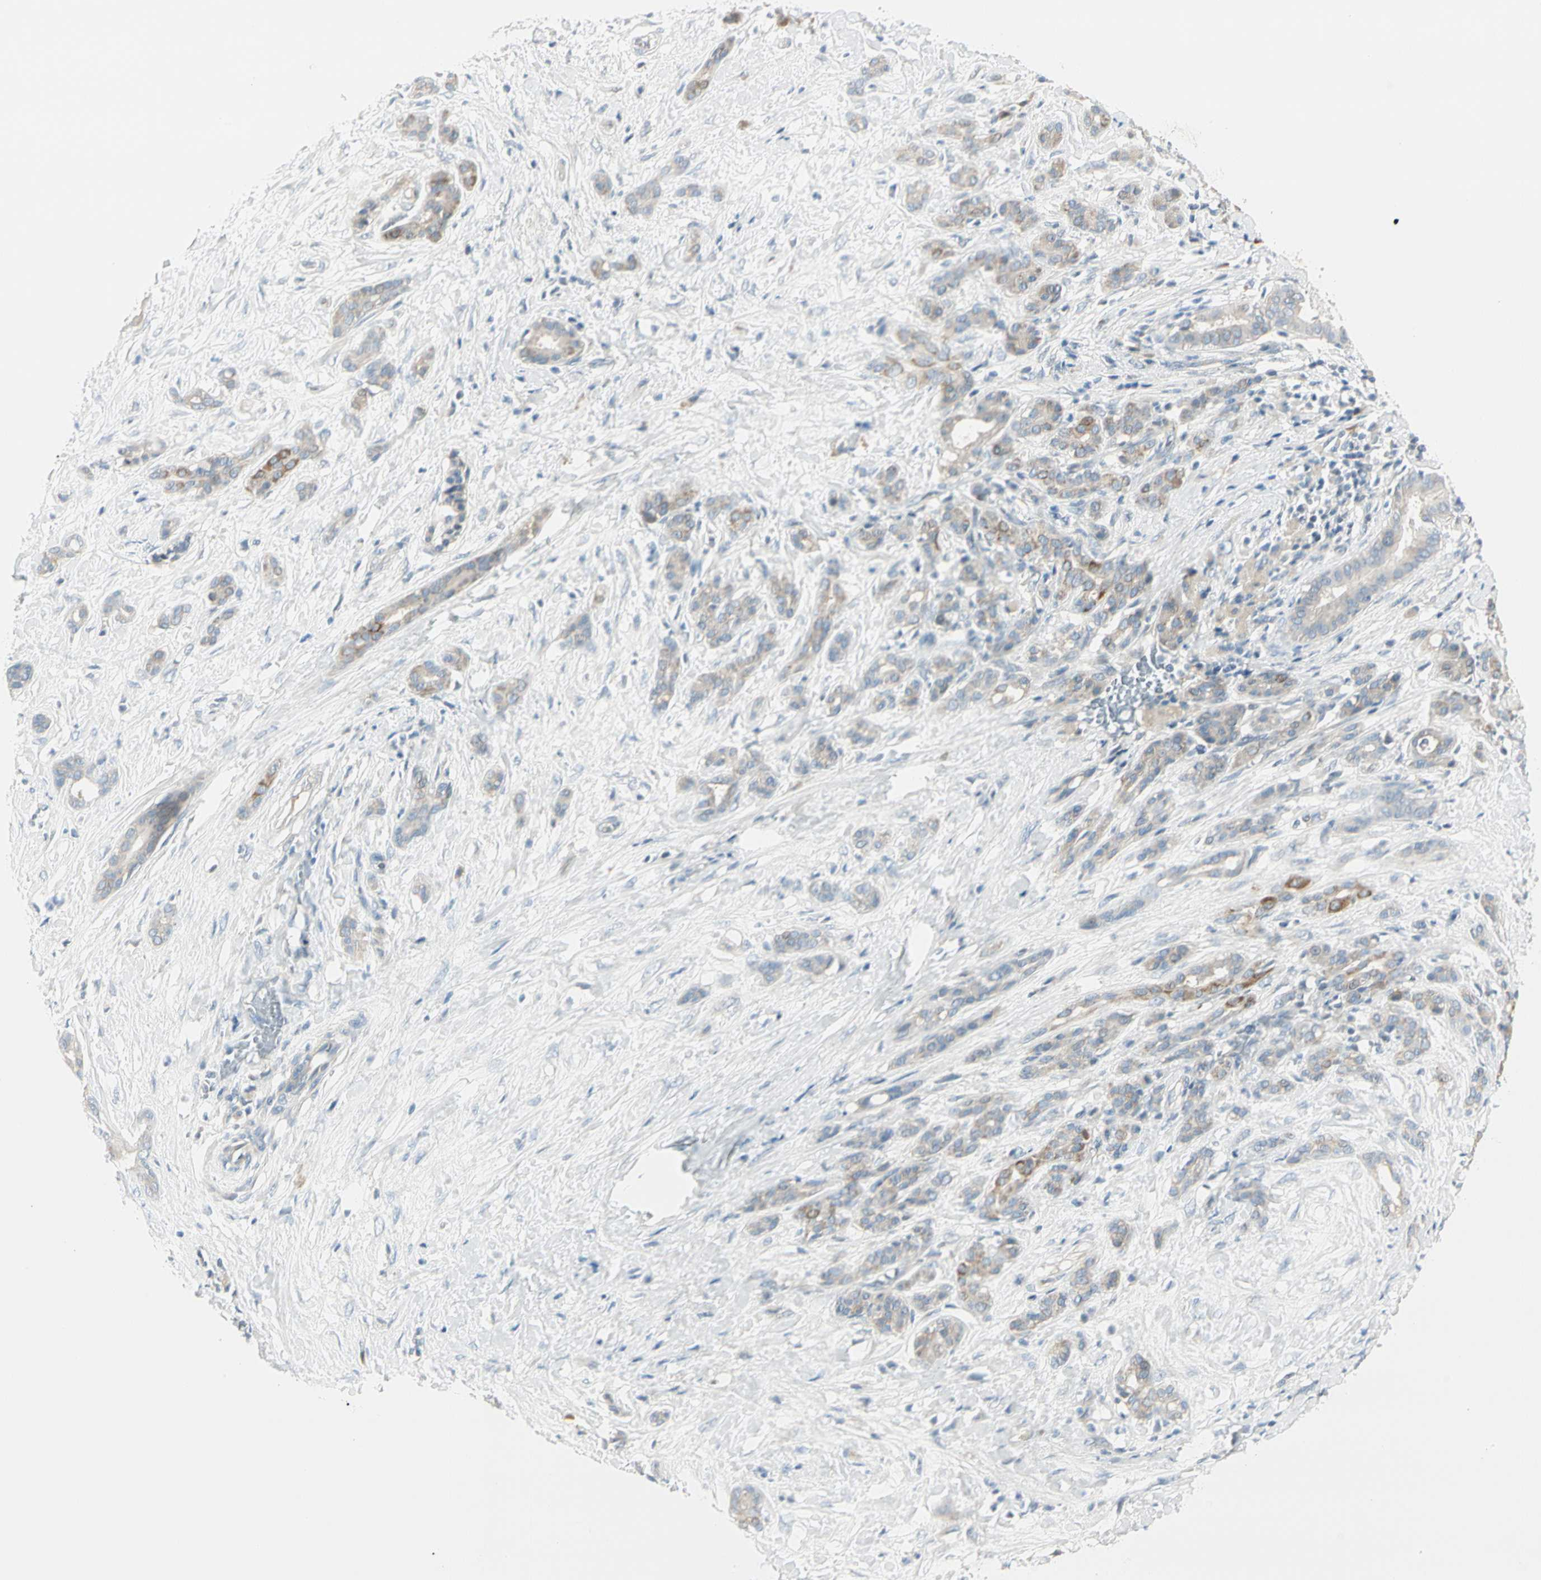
{"staining": {"intensity": "weak", "quantity": ">75%", "location": "cytoplasmic/membranous"}, "tissue": "pancreatic cancer", "cell_type": "Tumor cells", "image_type": "cancer", "snomed": [{"axis": "morphology", "description": "Adenocarcinoma, NOS"}, {"axis": "topography", "description": "Pancreas"}], "caption": "About >75% of tumor cells in human pancreatic adenocarcinoma reveal weak cytoplasmic/membranous protein positivity as visualized by brown immunohistochemical staining.", "gene": "SLC6A15", "patient": {"sex": "male", "age": 41}}